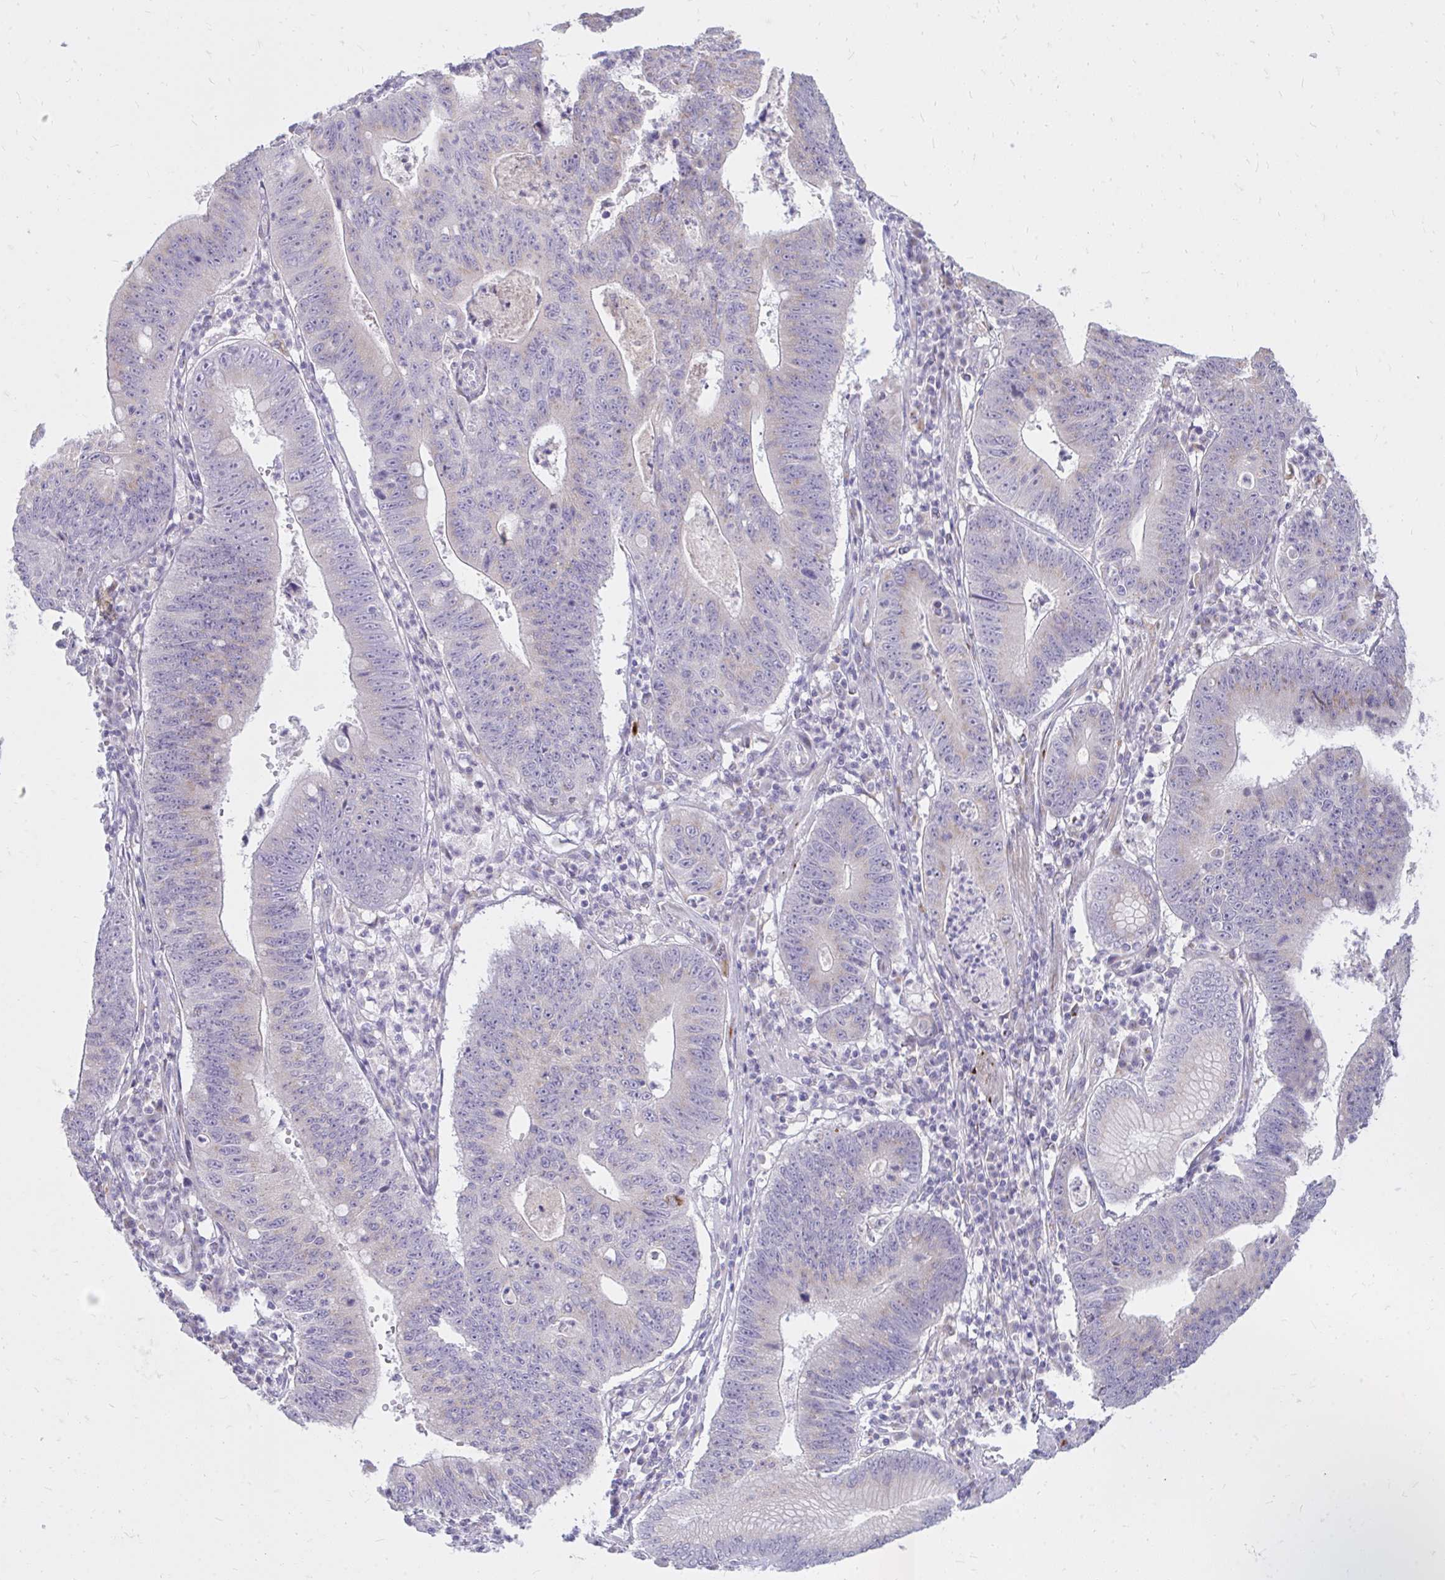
{"staining": {"intensity": "moderate", "quantity": "<25%", "location": "cytoplasmic/membranous"}, "tissue": "stomach cancer", "cell_type": "Tumor cells", "image_type": "cancer", "snomed": [{"axis": "morphology", "description": "Adenocarcinoma, NOS"}, {"axis": "topography", "description": "Stomach"}], "caption": "There is low levels of moderate cytoplasmic/membranous staining in tumor cells of stomach cancer (adenocarcinoma), as demonstrated by immunohistochemical staining (brown color).", "gene": "RAB6B", "patient": {"sex": "male", "age": 59}}